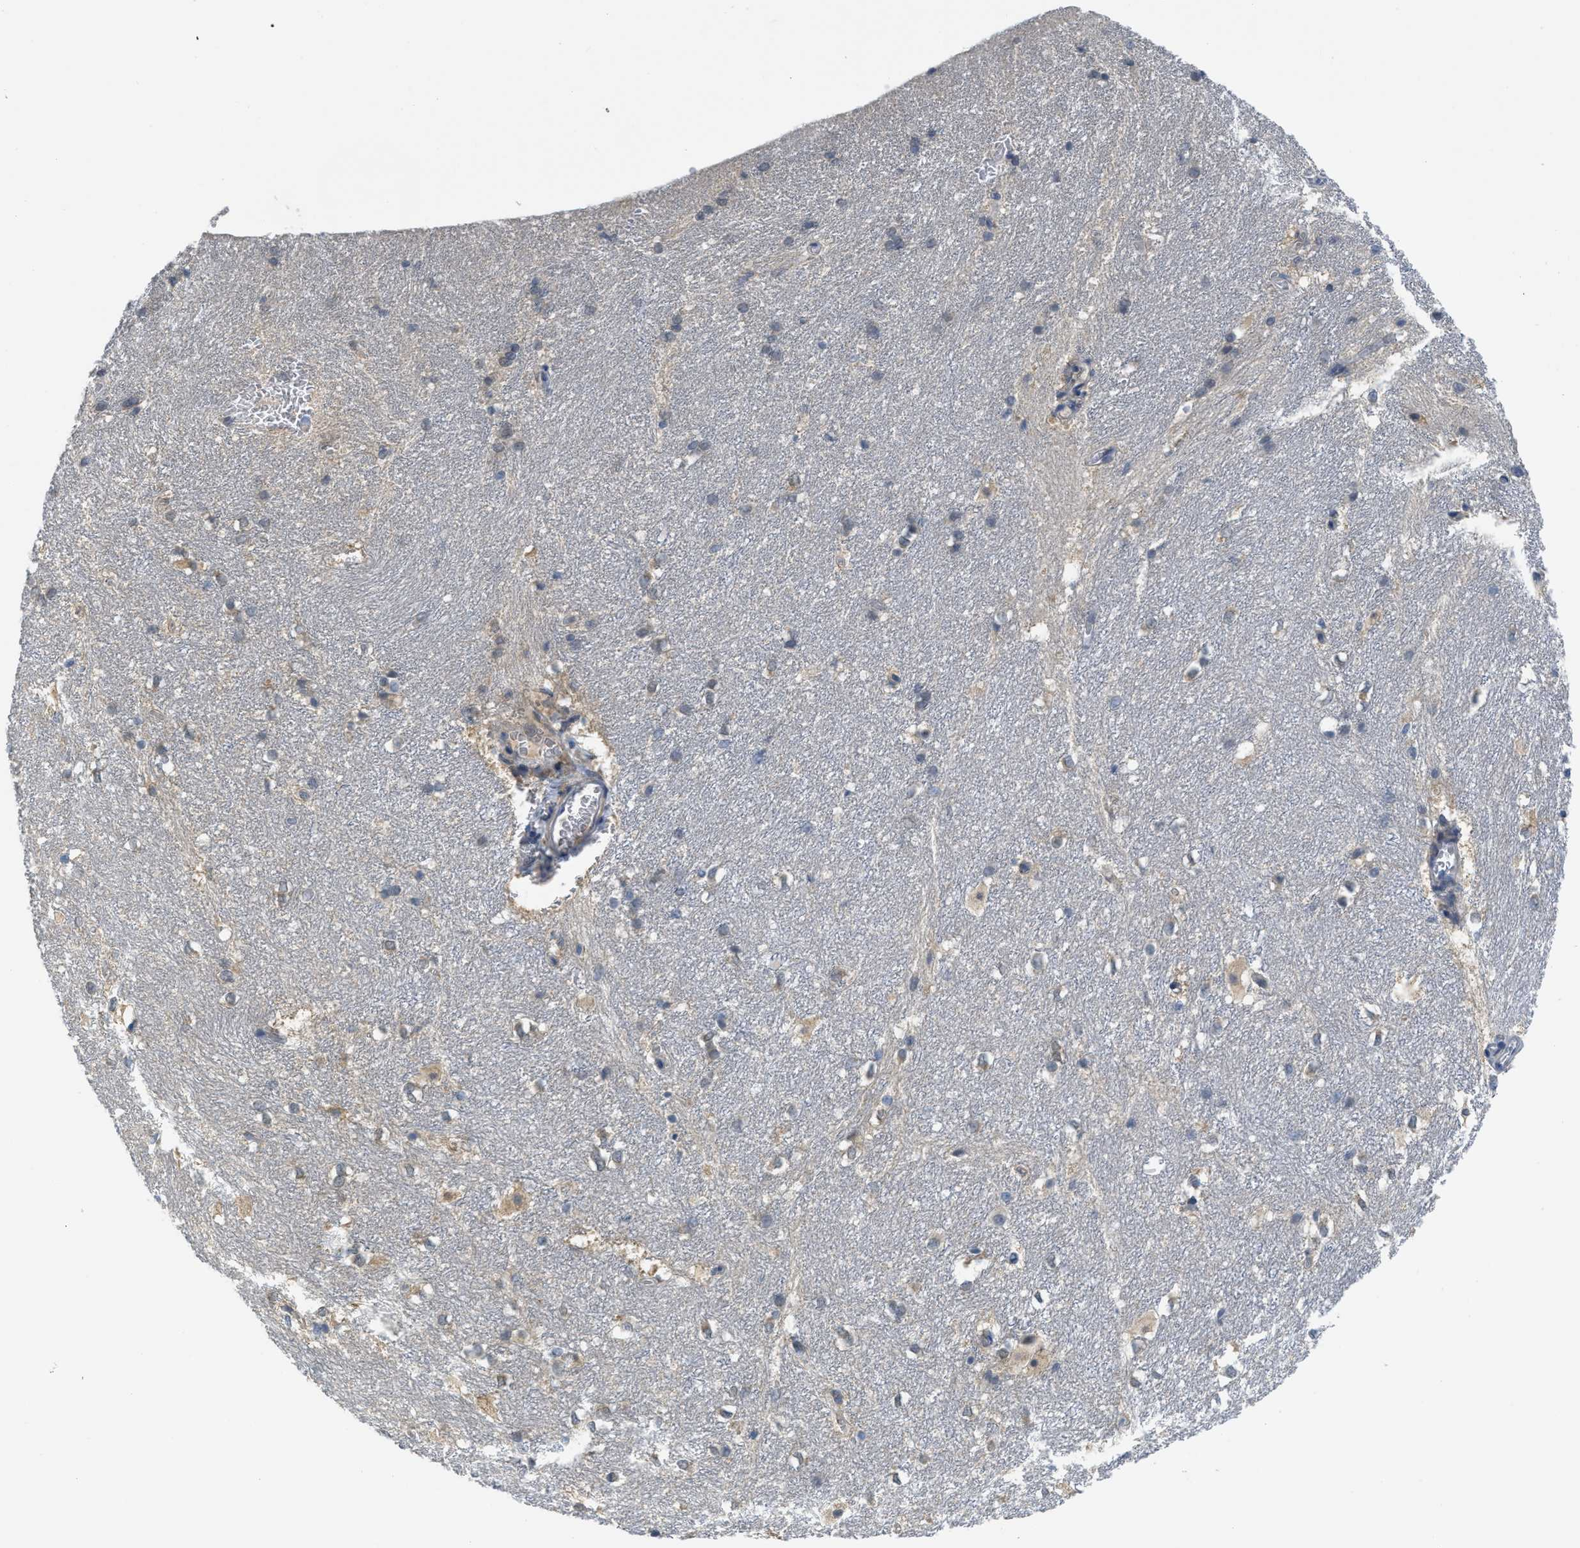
{"staining": {"intensity": "weak", "quantity": "<25%", "location": "cytoplasmic/membranous"}, "tissue": "hippocampus", "cell_type": "Glial cells", "image_type": "normal", "snomed": [{"axis": "morphology", "description": "Normal tissue, NOS"}, {"axis": "topography", "description": "Hippocampus"}], "caption": "A micrograph of human hippocampus is negative for staining in glial cells. (Stains: DAB immunohistochemistry with hematoxylin counter stain, Microscopy: brightfield microscopy at high magnification).", "gene": "TNFAIP1", "patient": {"sex": "female", "age": 19}}